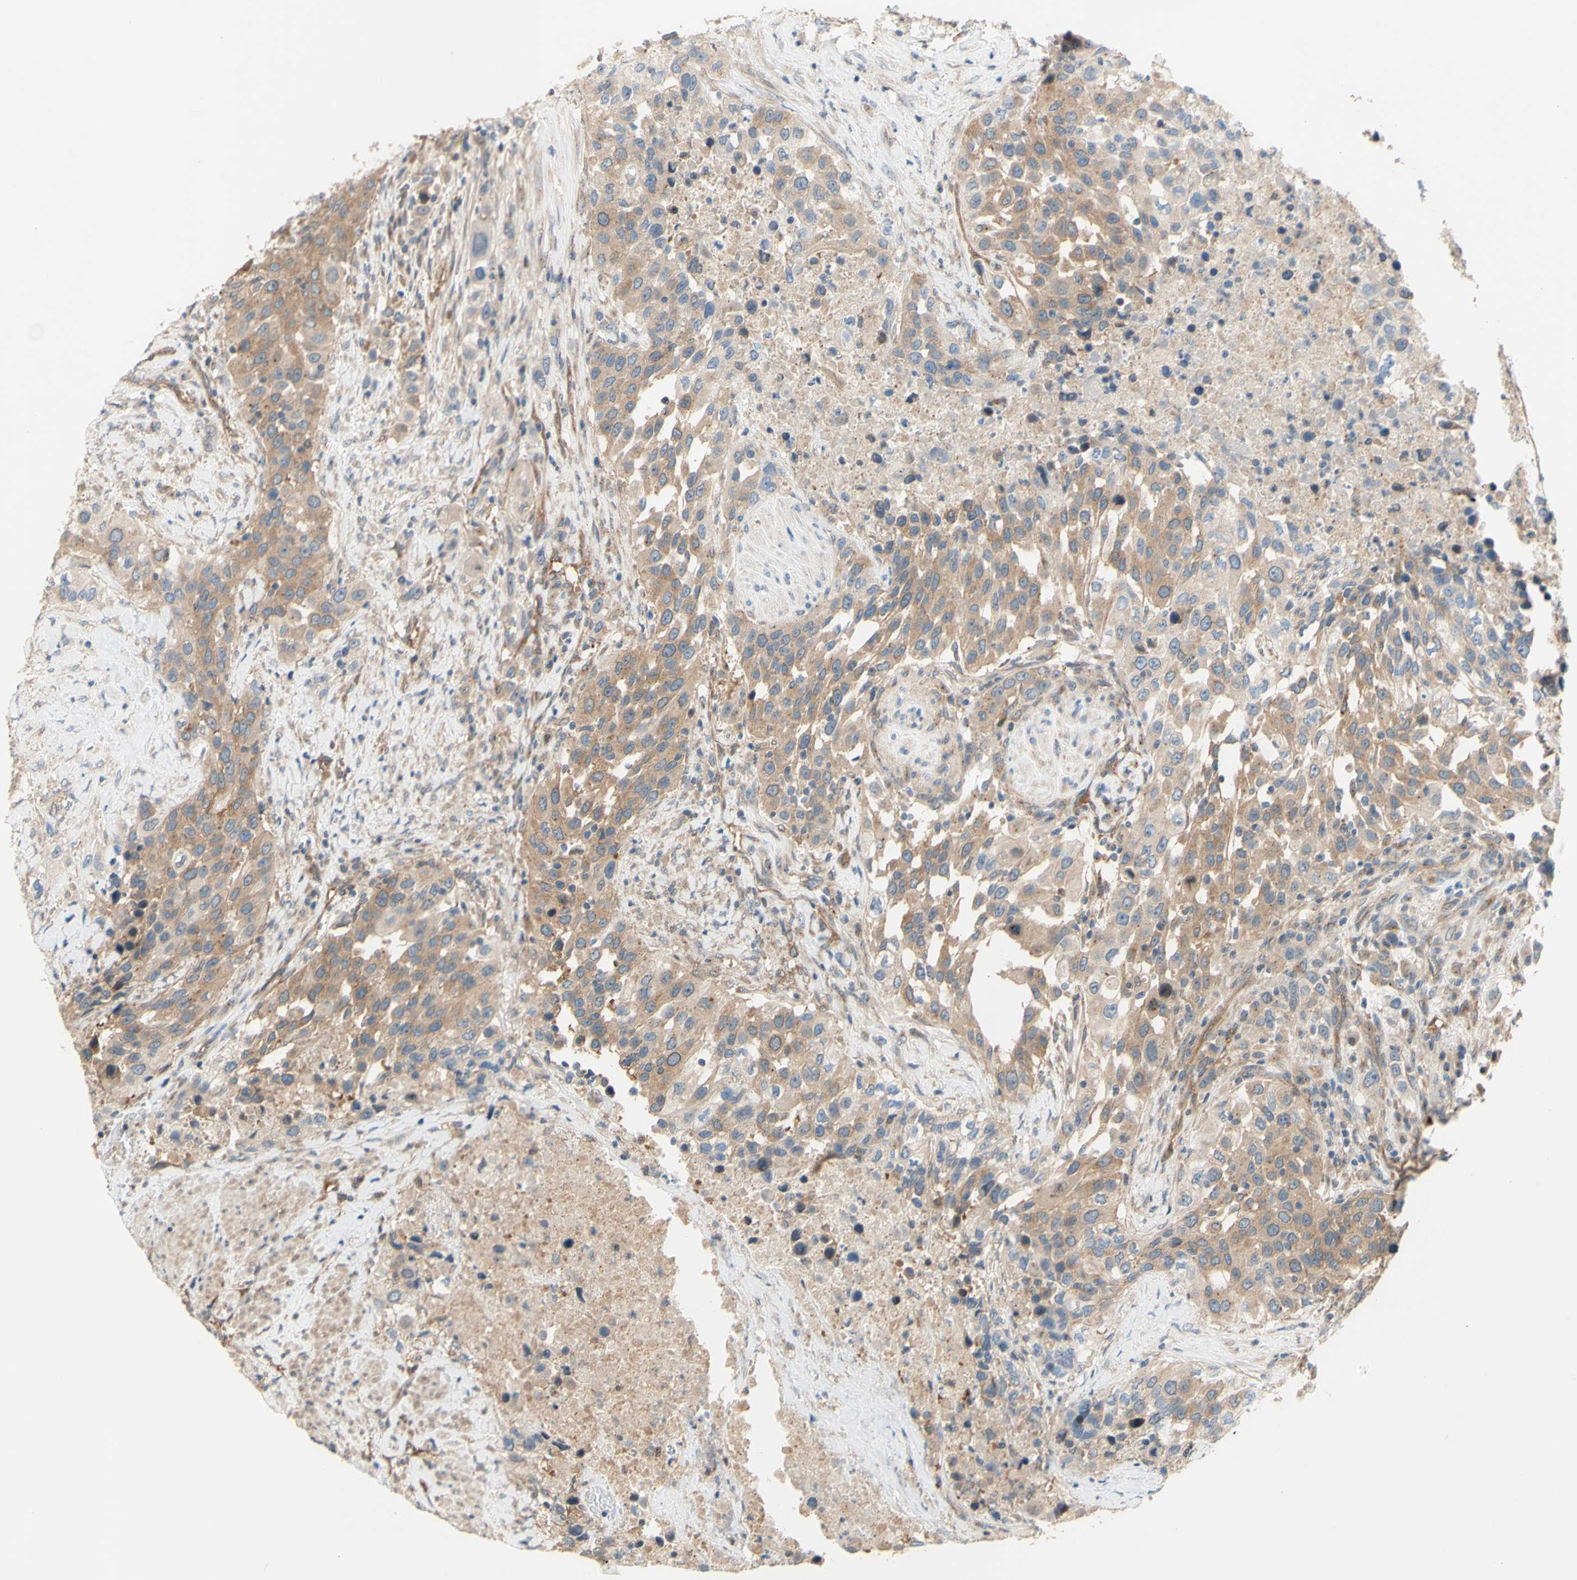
{"staining": {"intensity": "moderate", "quantity": ">75%", "location": "cytoplasmic/membranous"}, "tissue": "urothelial cancer", "cell_type": "Tumor cells", "image_type": "cancer", "snomed": [{"axis": "morphology", "description": "Urothelial carcinoma, High grade"}, {"axis": "topography", "description": "Urinary bladder"}], "caption": "Immunohistochemistry of urothelial cancer displays medium levels of moderate cytoplasmic/membranous expression in approximately >75% of tumor cells.", "gene": "DYNLRB1", "patient": {"sex": "female", "age": 80}}